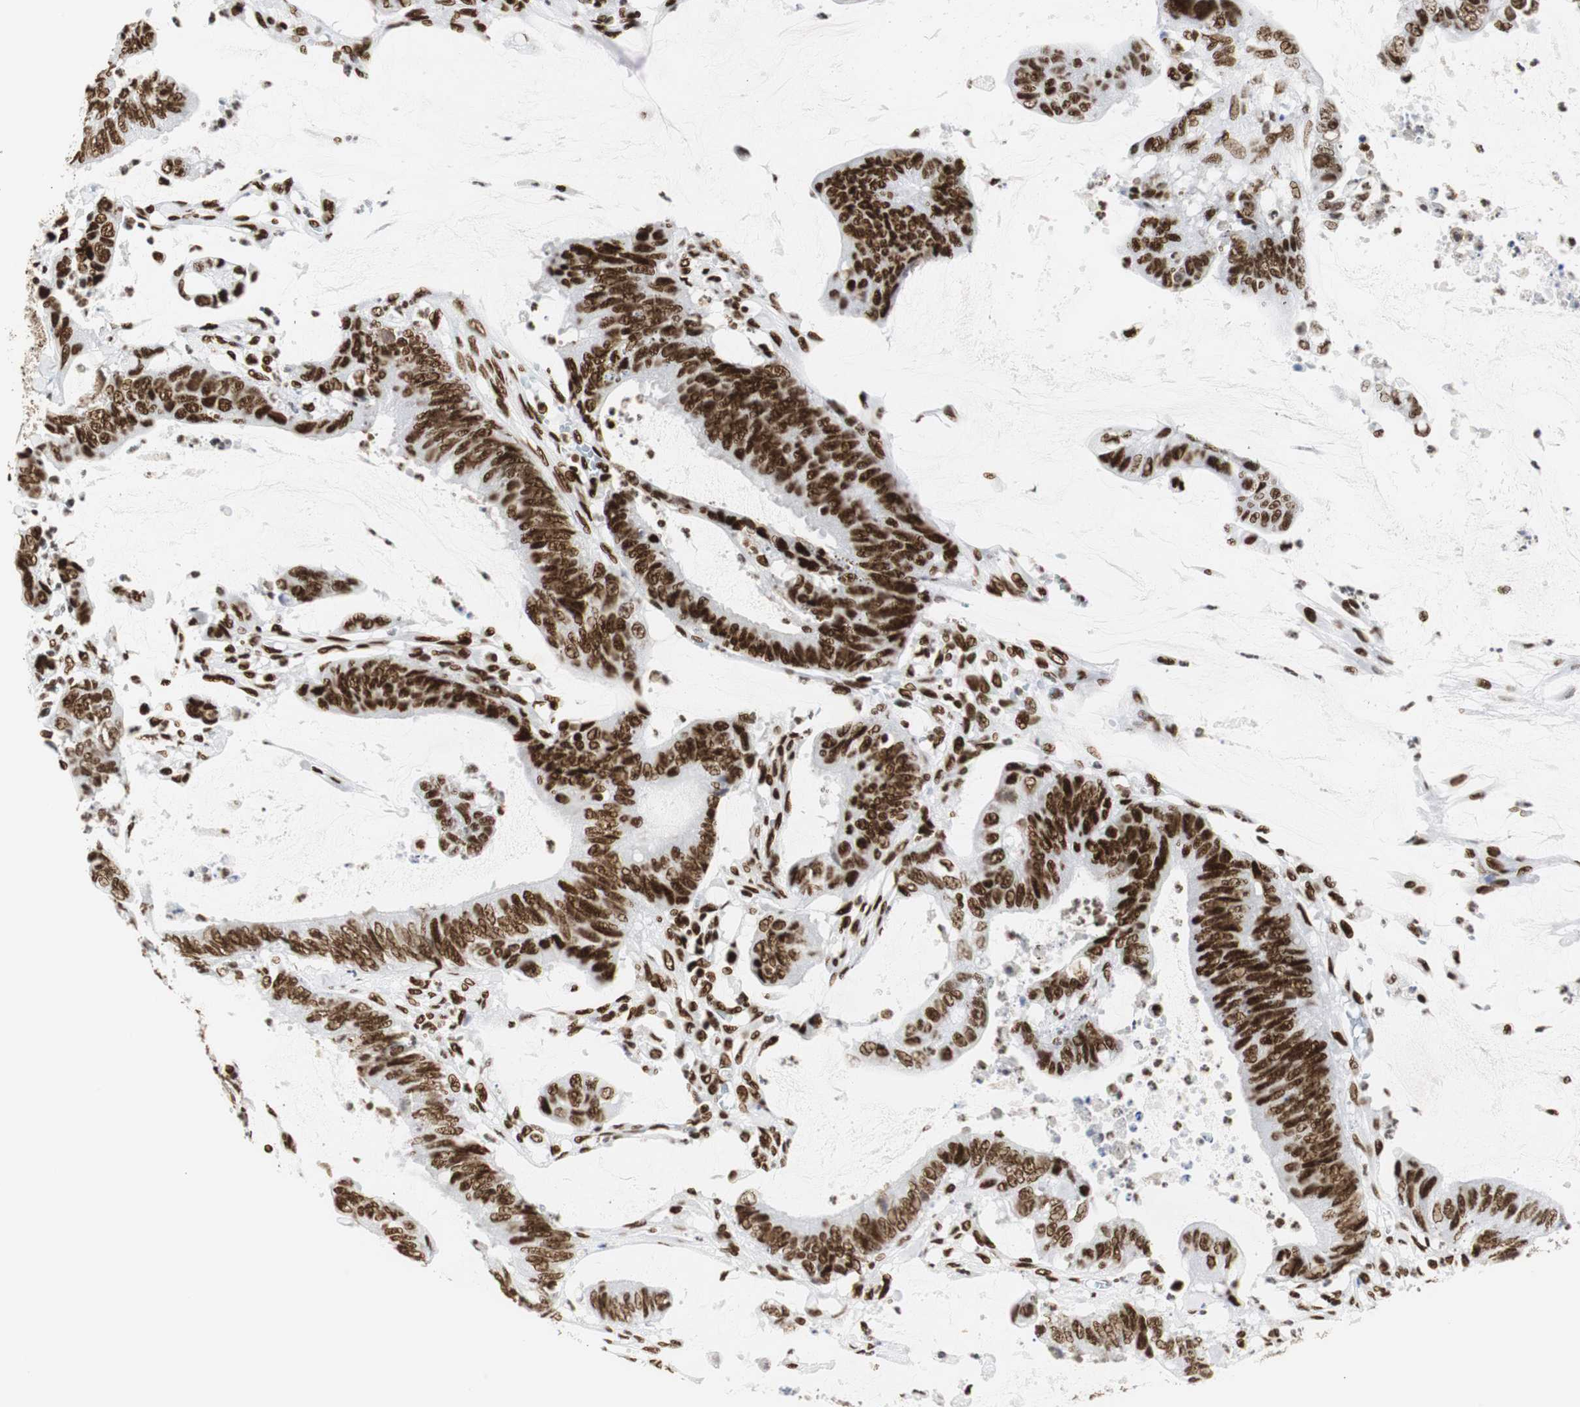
{"staining": {"intensity": "strong", "quantity": ">75%", "location": "nuclear"}, "tissue": "colorectal cancer", "cell_type": "Tumor cells", "image_type": "cancer", "snomed": [{"axis": "morphology", "description": "Adenocarcinoma, NOS"}, {"axis": "topography", "description": "Rectum"}], "caption": "Tumor cells reveal high levels of strong nuclear positivity in about >75% of cells in human colorectal adenocarcinoma. (Stains: DAB (3,3'-diaminobenzidine) in brown, nuclei in blue, Microscopy: brightfield microscopy at high magnification).", "gene": "HNRNPH2", "patient": {"sex": "female", "age": 66}}